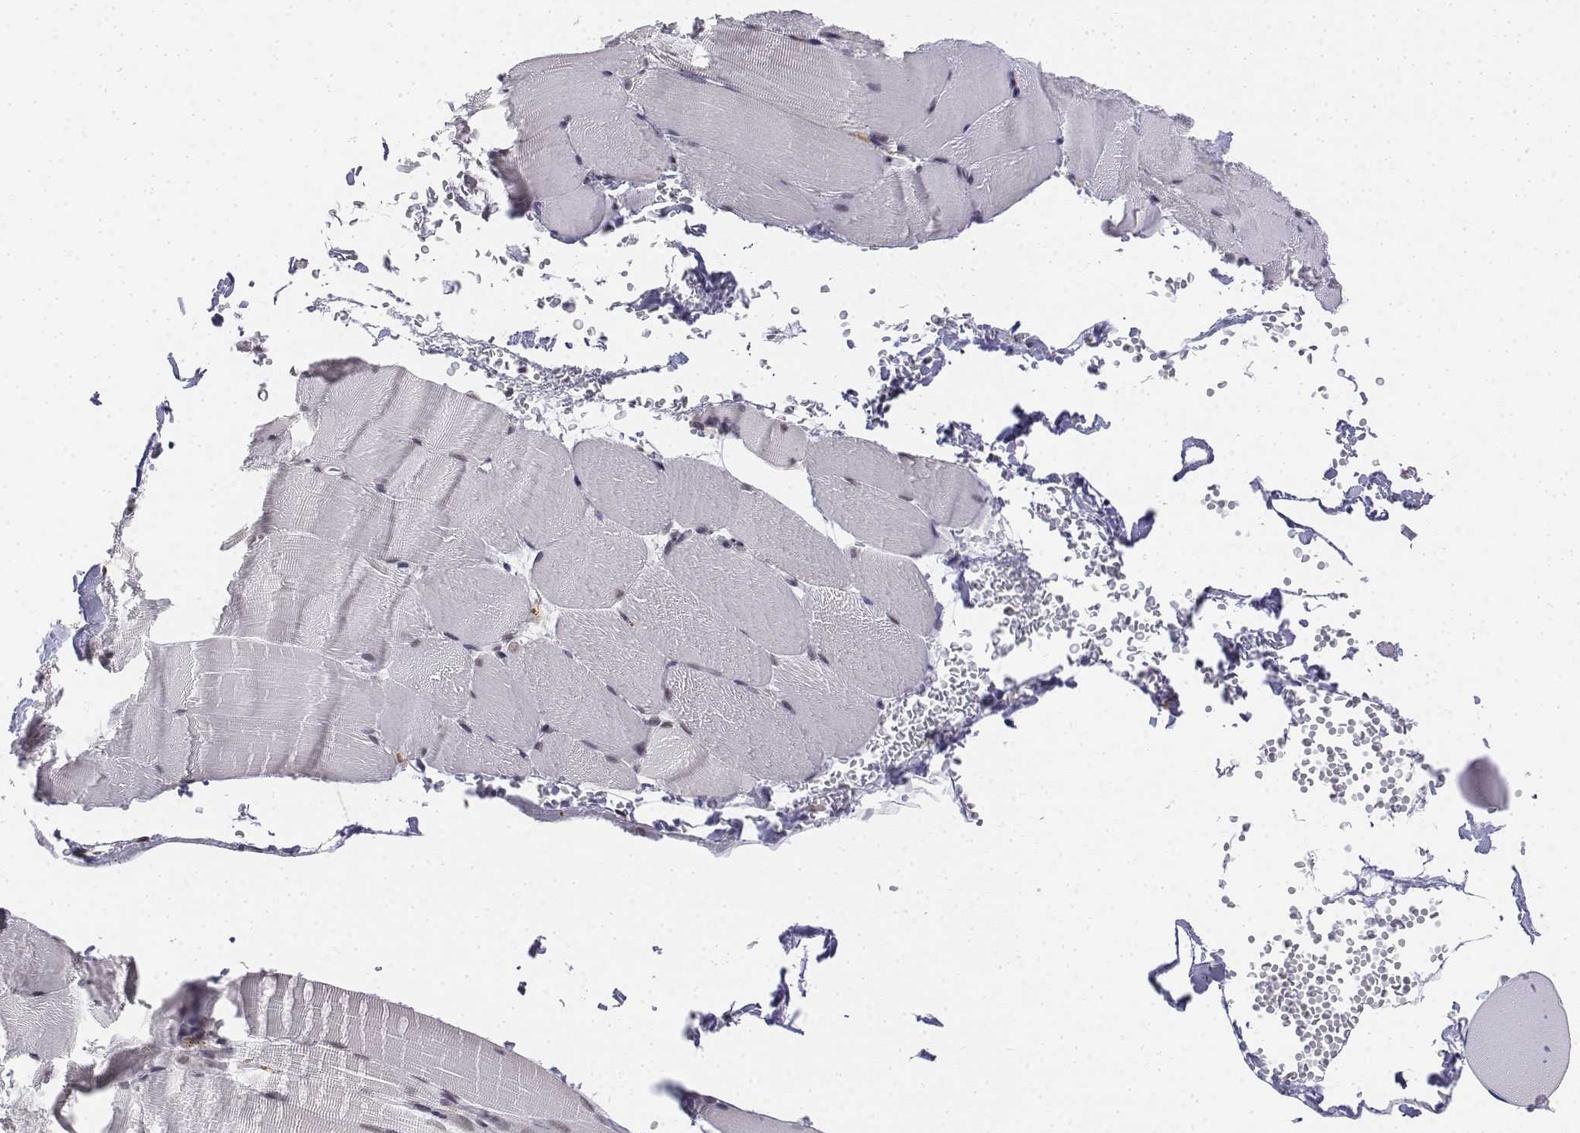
{"staining": {"intensity": "moderate", "quantity": ">75%", "location": "nuclear"}, "tissue": "skeletal muscle", "cell_type": "Myocytes", "image_type": "normal", "snomed": [{"axis": "morphology", "description": "Normal tissue, NOS"}, {"axis": "topography", "description": "Skeletal muscle"}], "caption": "Immunohistochemical staining of normal human skeletal muscle displays moderate nuclear protein expression in approximately >75% of myocytes.", "gene": "SETD1A", "patient": {"sex": "female", "age": 37}}